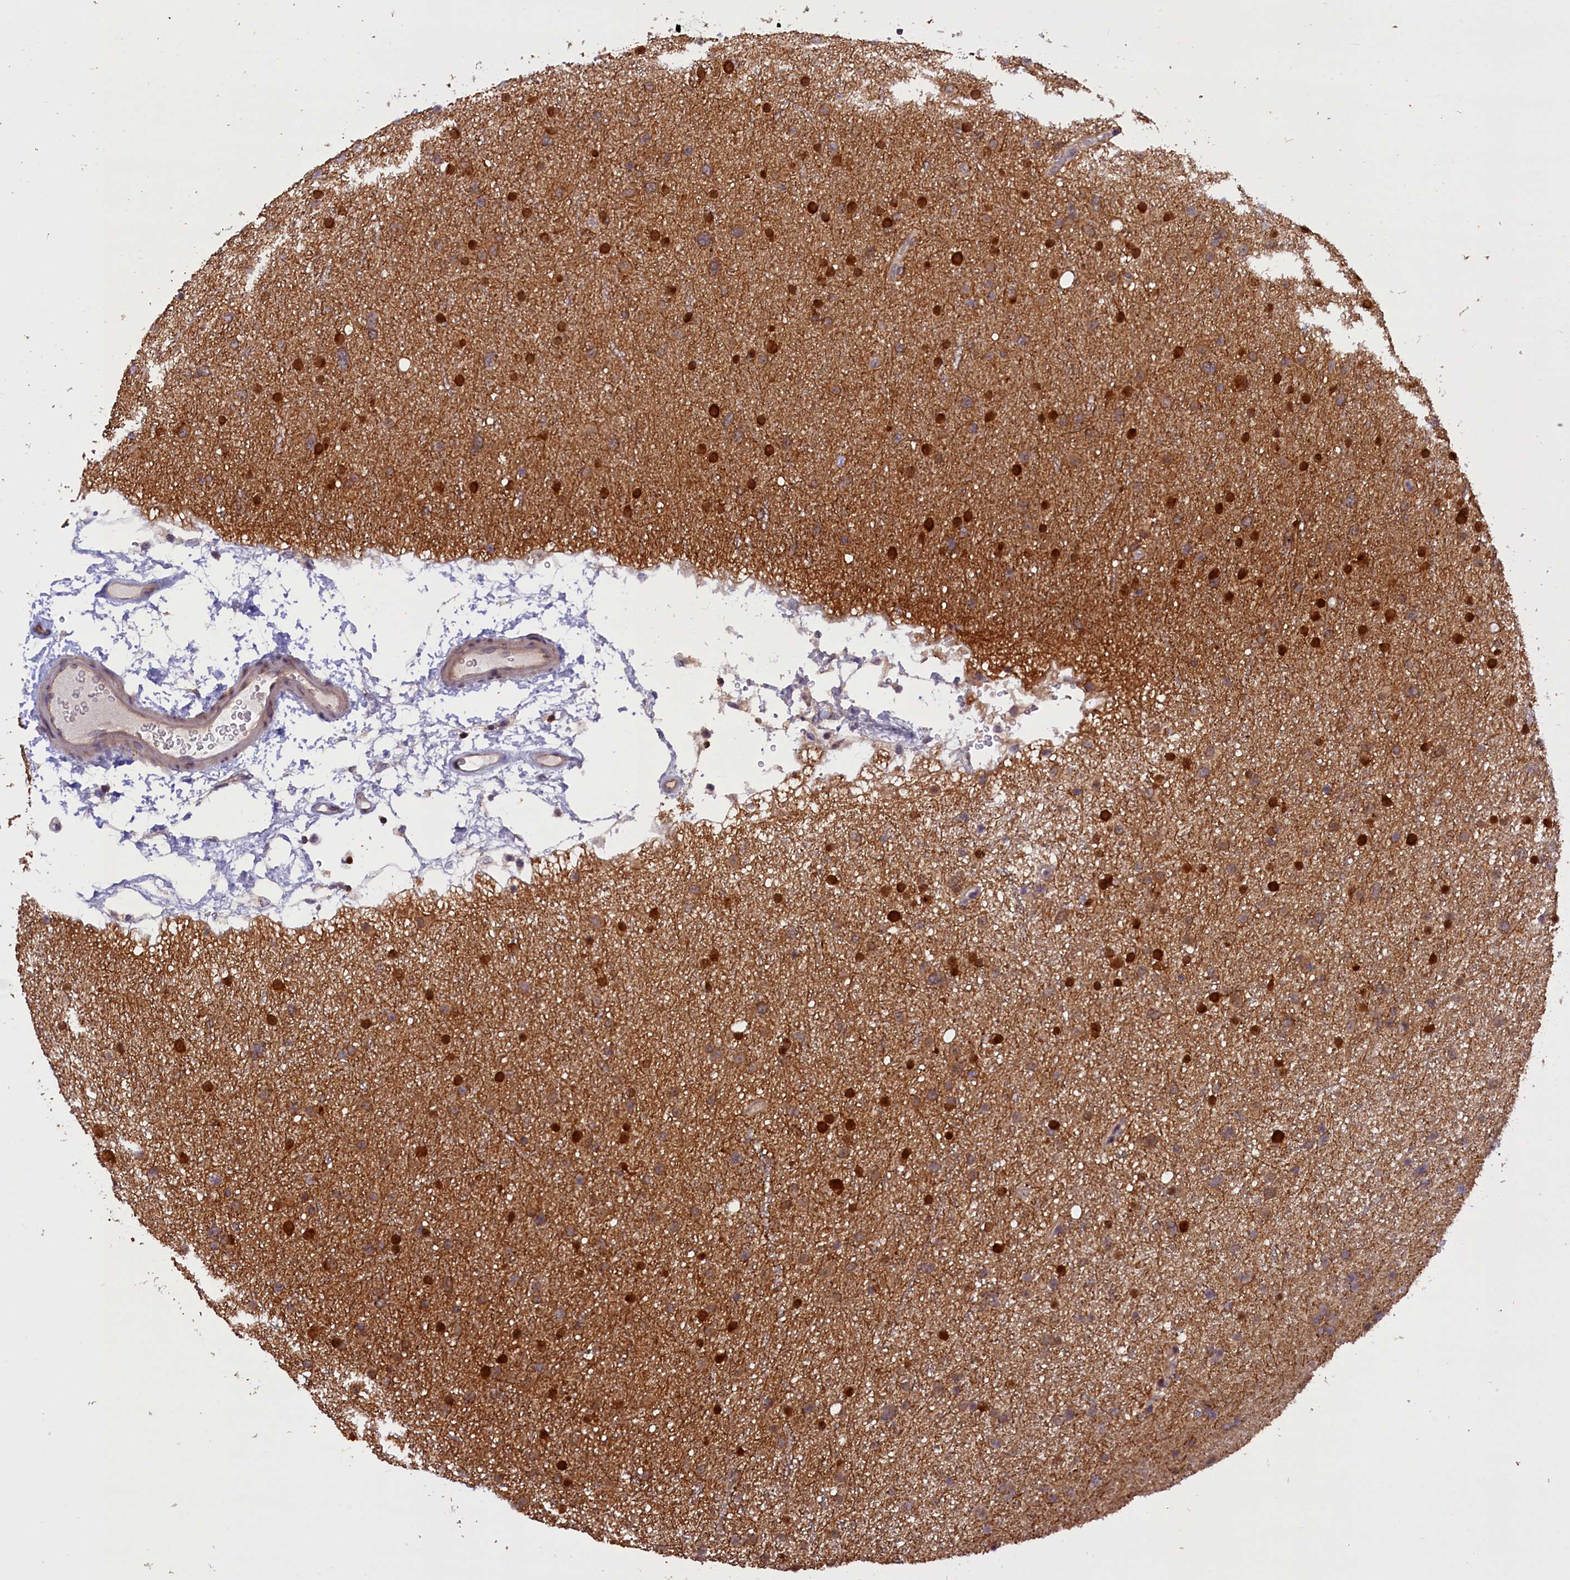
{"staining": {"intensity": "strong", "quantity": "<25%", "location": "nuclear"}, "tissue": "glioma", "cell_type": "Tumor cells", "image_type": "cancer", "snomed": [{"axis": "morphology", "description": "Glioma, malignant, Low grade"}, {"axis": "topography", "description": "Cerebral cortex"}], "caption": "Immunohistochemical staining of human glioma demonstrates strong nuclear protein positivity in about <25% of tumor cells.", "gene": "TBCB", "patient": {"sex": "female", "age": 39}}